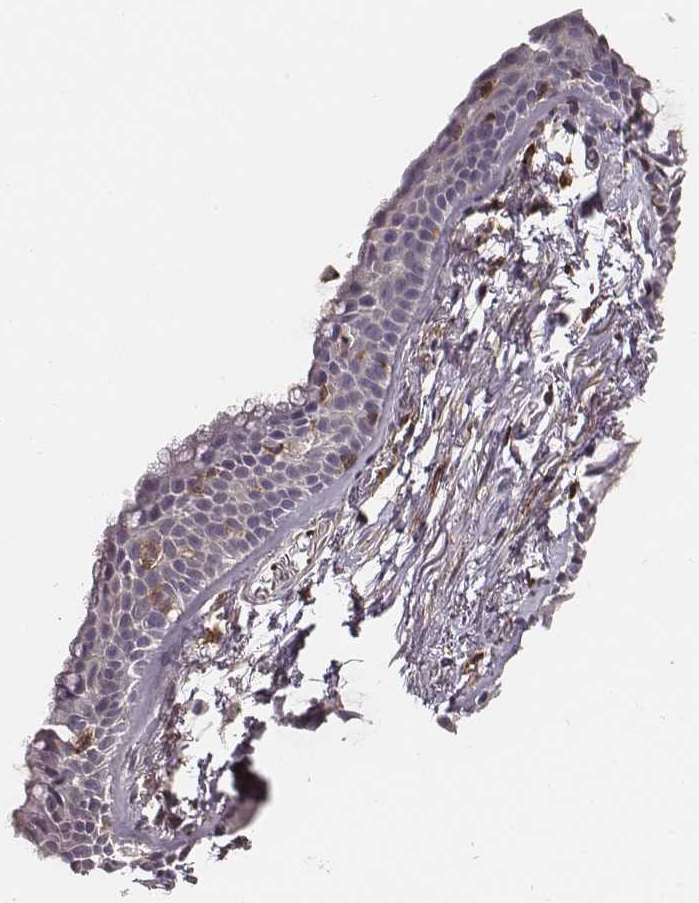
{"staining": {"intensity": "negative", "quantity": "none", "location": "none"}, "tissue": "adipose tissue", "cell_type": "Adipocytes", "image_type": "normal", "snomed": [{"axis": "morphology", "description": "Normal tissue, NOS"}, {"axis": "topography", "description": "Cartilage tissue"}, {"axis": "topography", "description": "Bronchus"}], "caption": "Immunohistochemical staining of unremarkable adipose tissue exhibits no significant expression in adipocytes. (Stains: DAB IHC with hematoxylin counter stain, Microscopy: brightfield microscopy at high magnification).", "gene": "ZYX", "patient": {"sex": "female", "age": 79}}